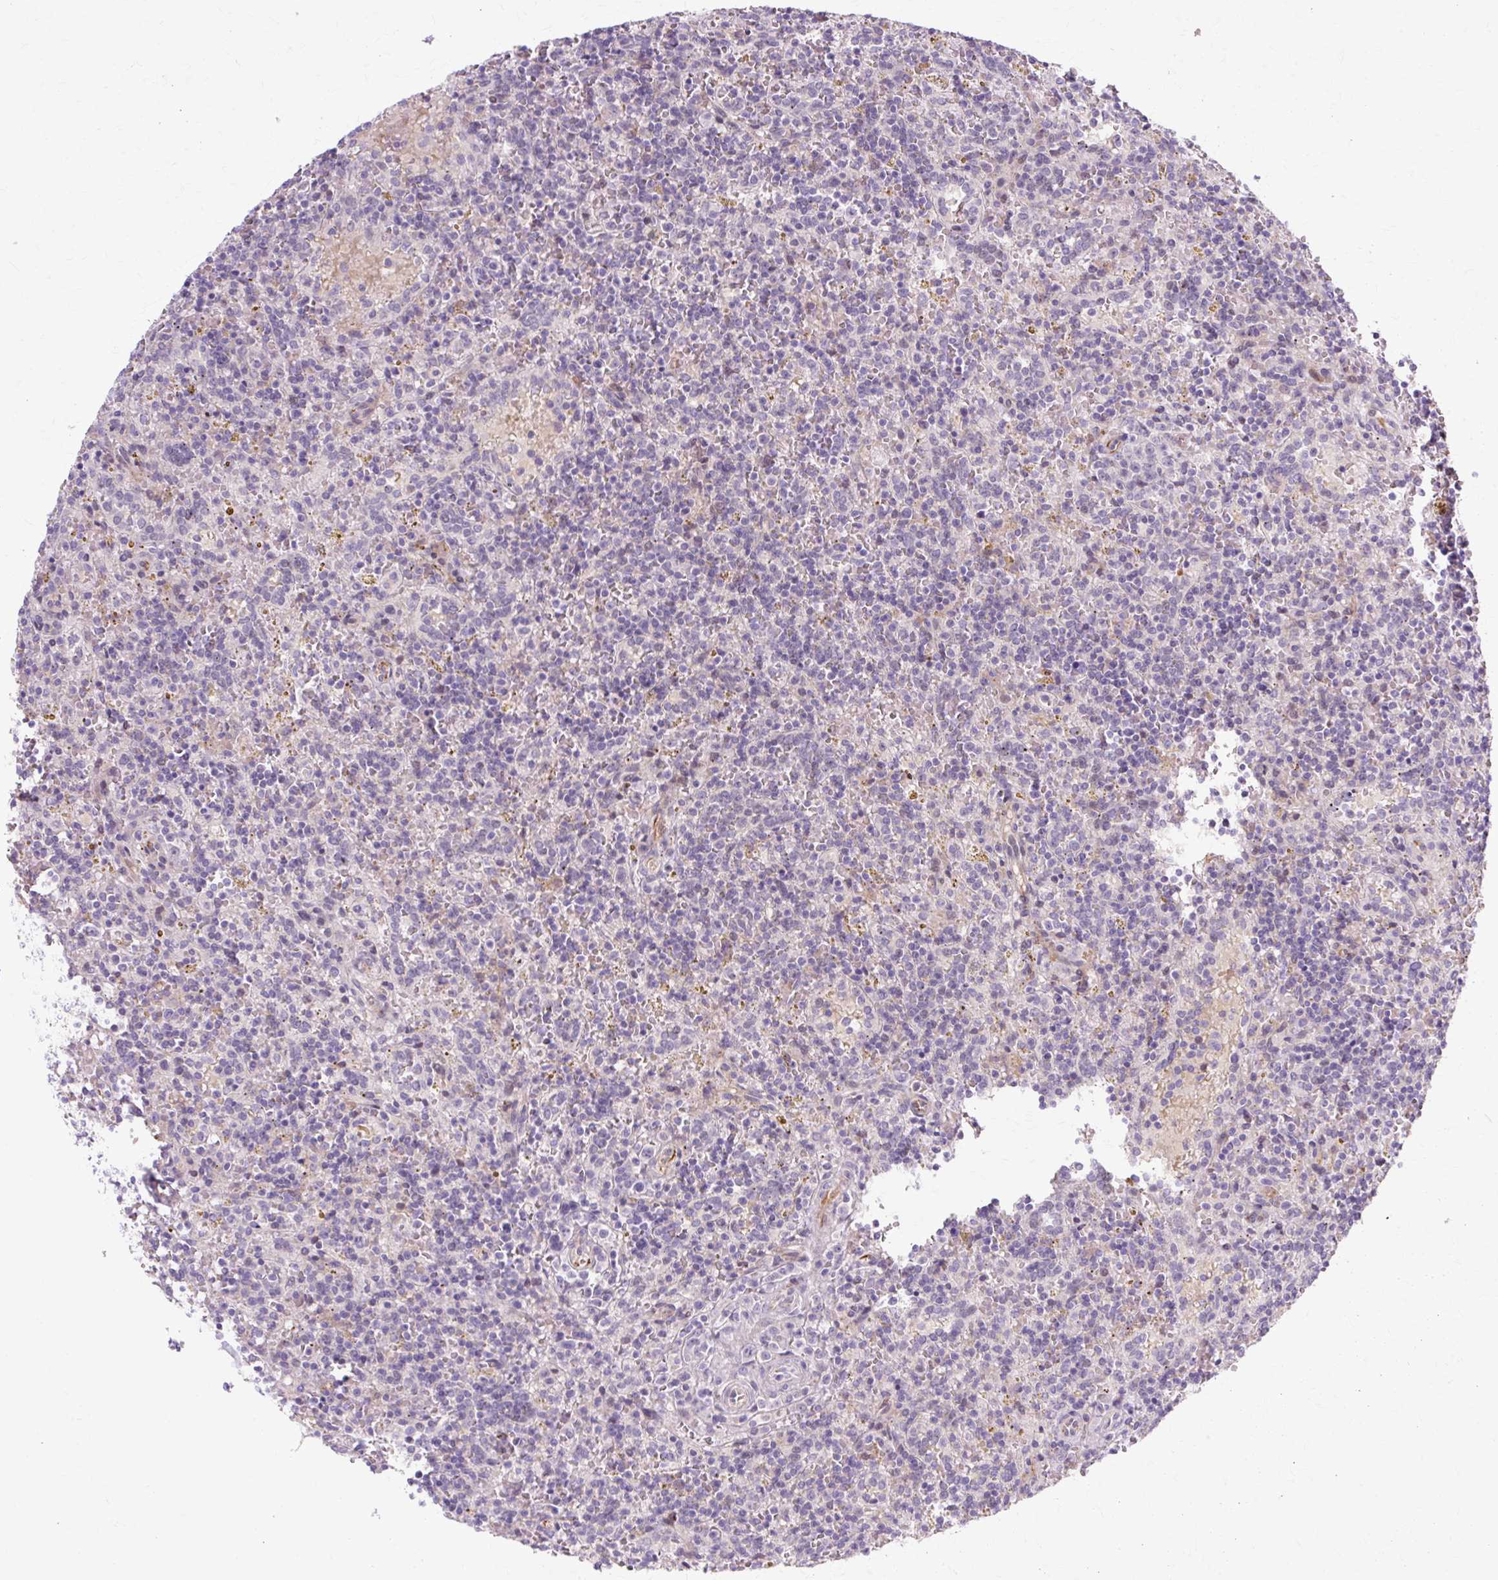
{"staining": {"intensity": "negative", "quantity": "none", "location": "none"}, "tissue": "lymphoma", "cell_type": "Tumor cells", "image_type": "cancer", "snomed": [{"axis": "morphology", "description": "Malignant lymphoma, non-Hodgkin's type, Low grade"}, {"axis": "topography", "description": "Spleen"}], "caption": "Immunohistochemical staining of human low-grade malignant lymphoma, non-Hodgkin's type demonstrates no significant expression in tumor cells.", "gene": "ZNF35", "patient": {"sex": "male", "age": 67}}